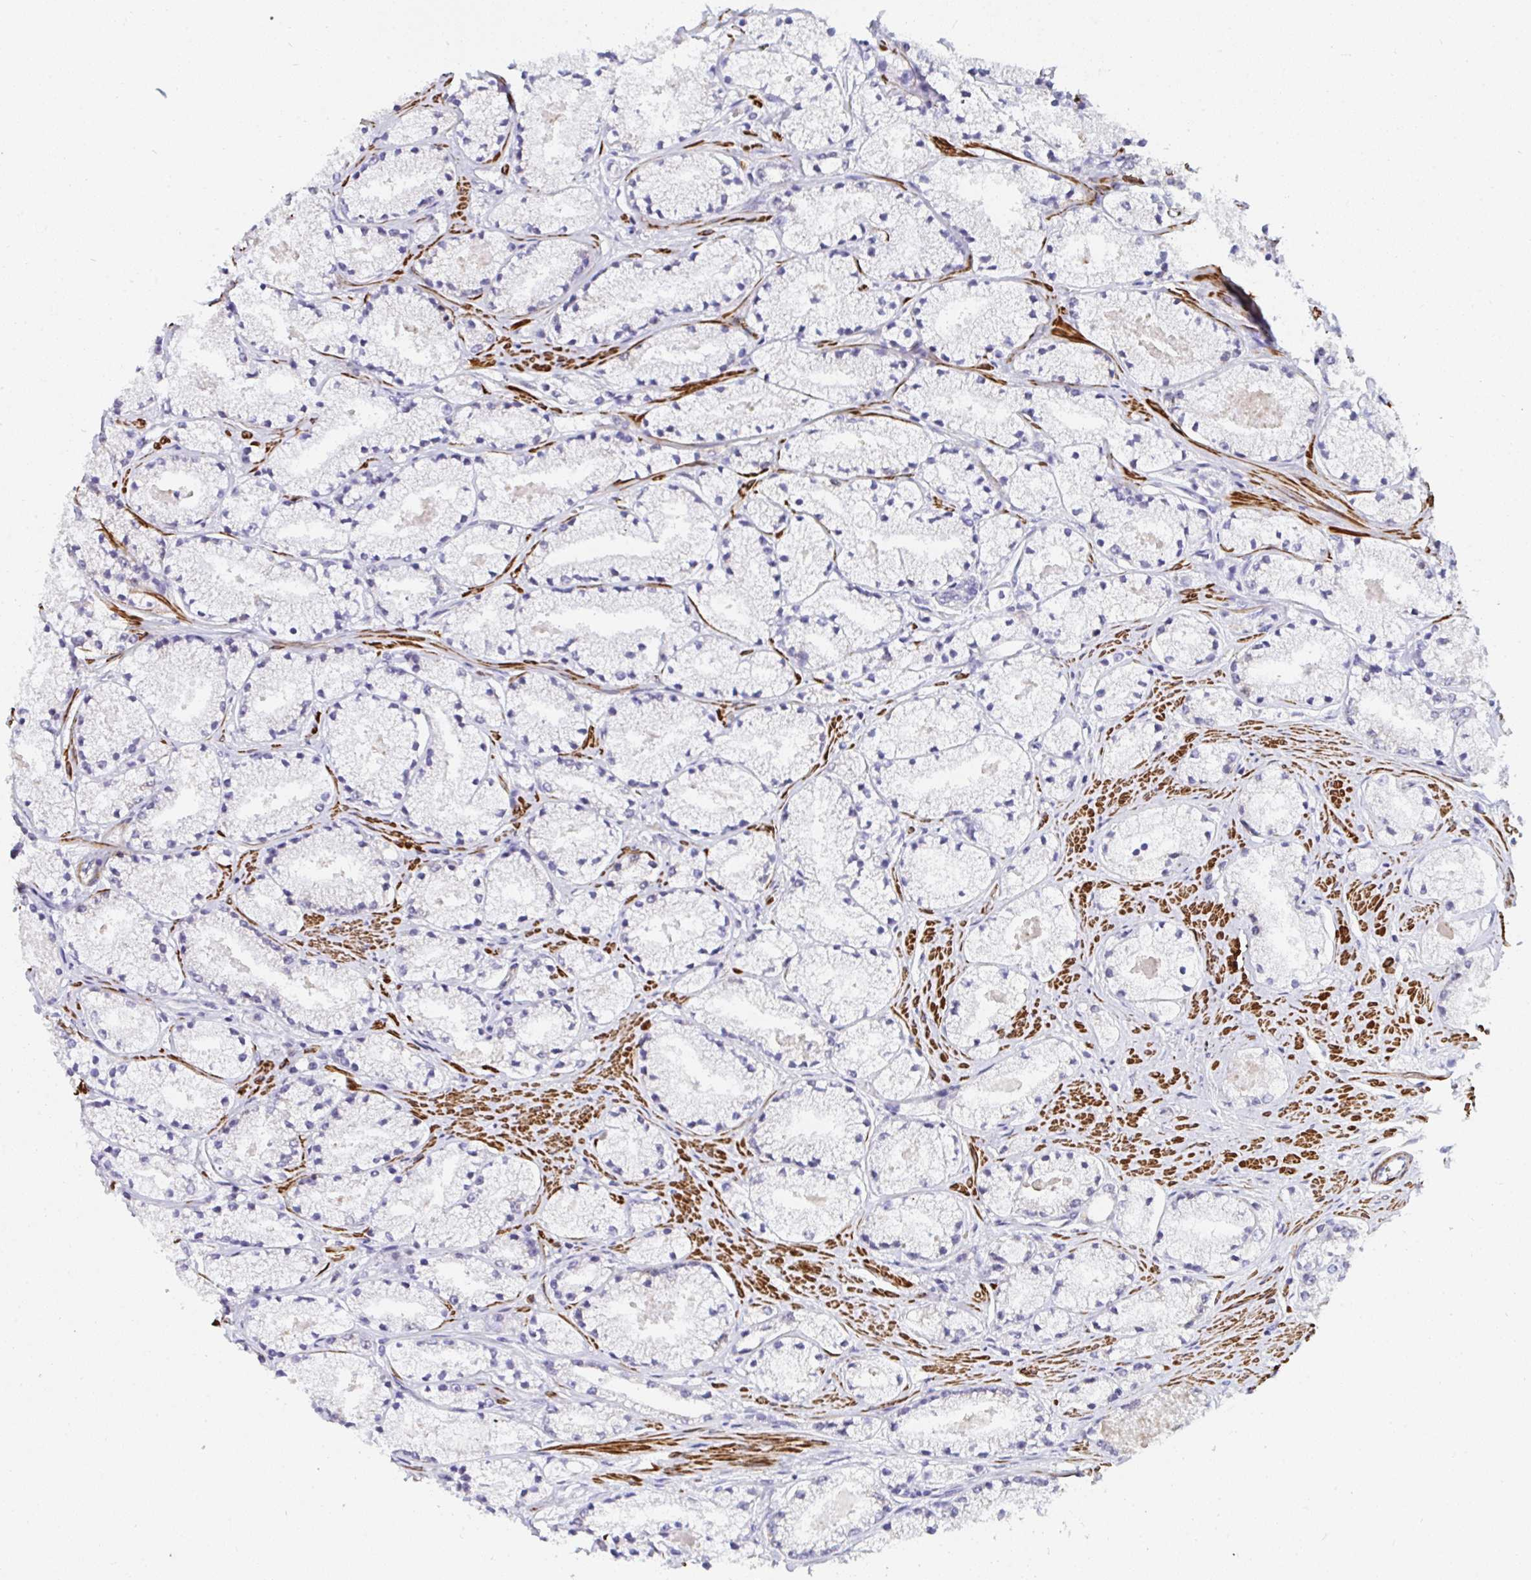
{"staining": {"intensity": "negative", "quantity": "none", "location": "none"}, "tissue": "prostate cancer", "cell_type": "Tumor cells", "image_type": "cancer", "snomed": [{"axis": "morphology", "description": "Adenocarcinoma, High grade"}, {"axis": "topography", "description": "Prostate"}], "caption": "This is a photomicrograph of immunohistochemistry staining of prostate cancer, which shows no positivity in tumor cells.", "gene": "GINS2", "patient": {"sex": "male", "age": 63}}